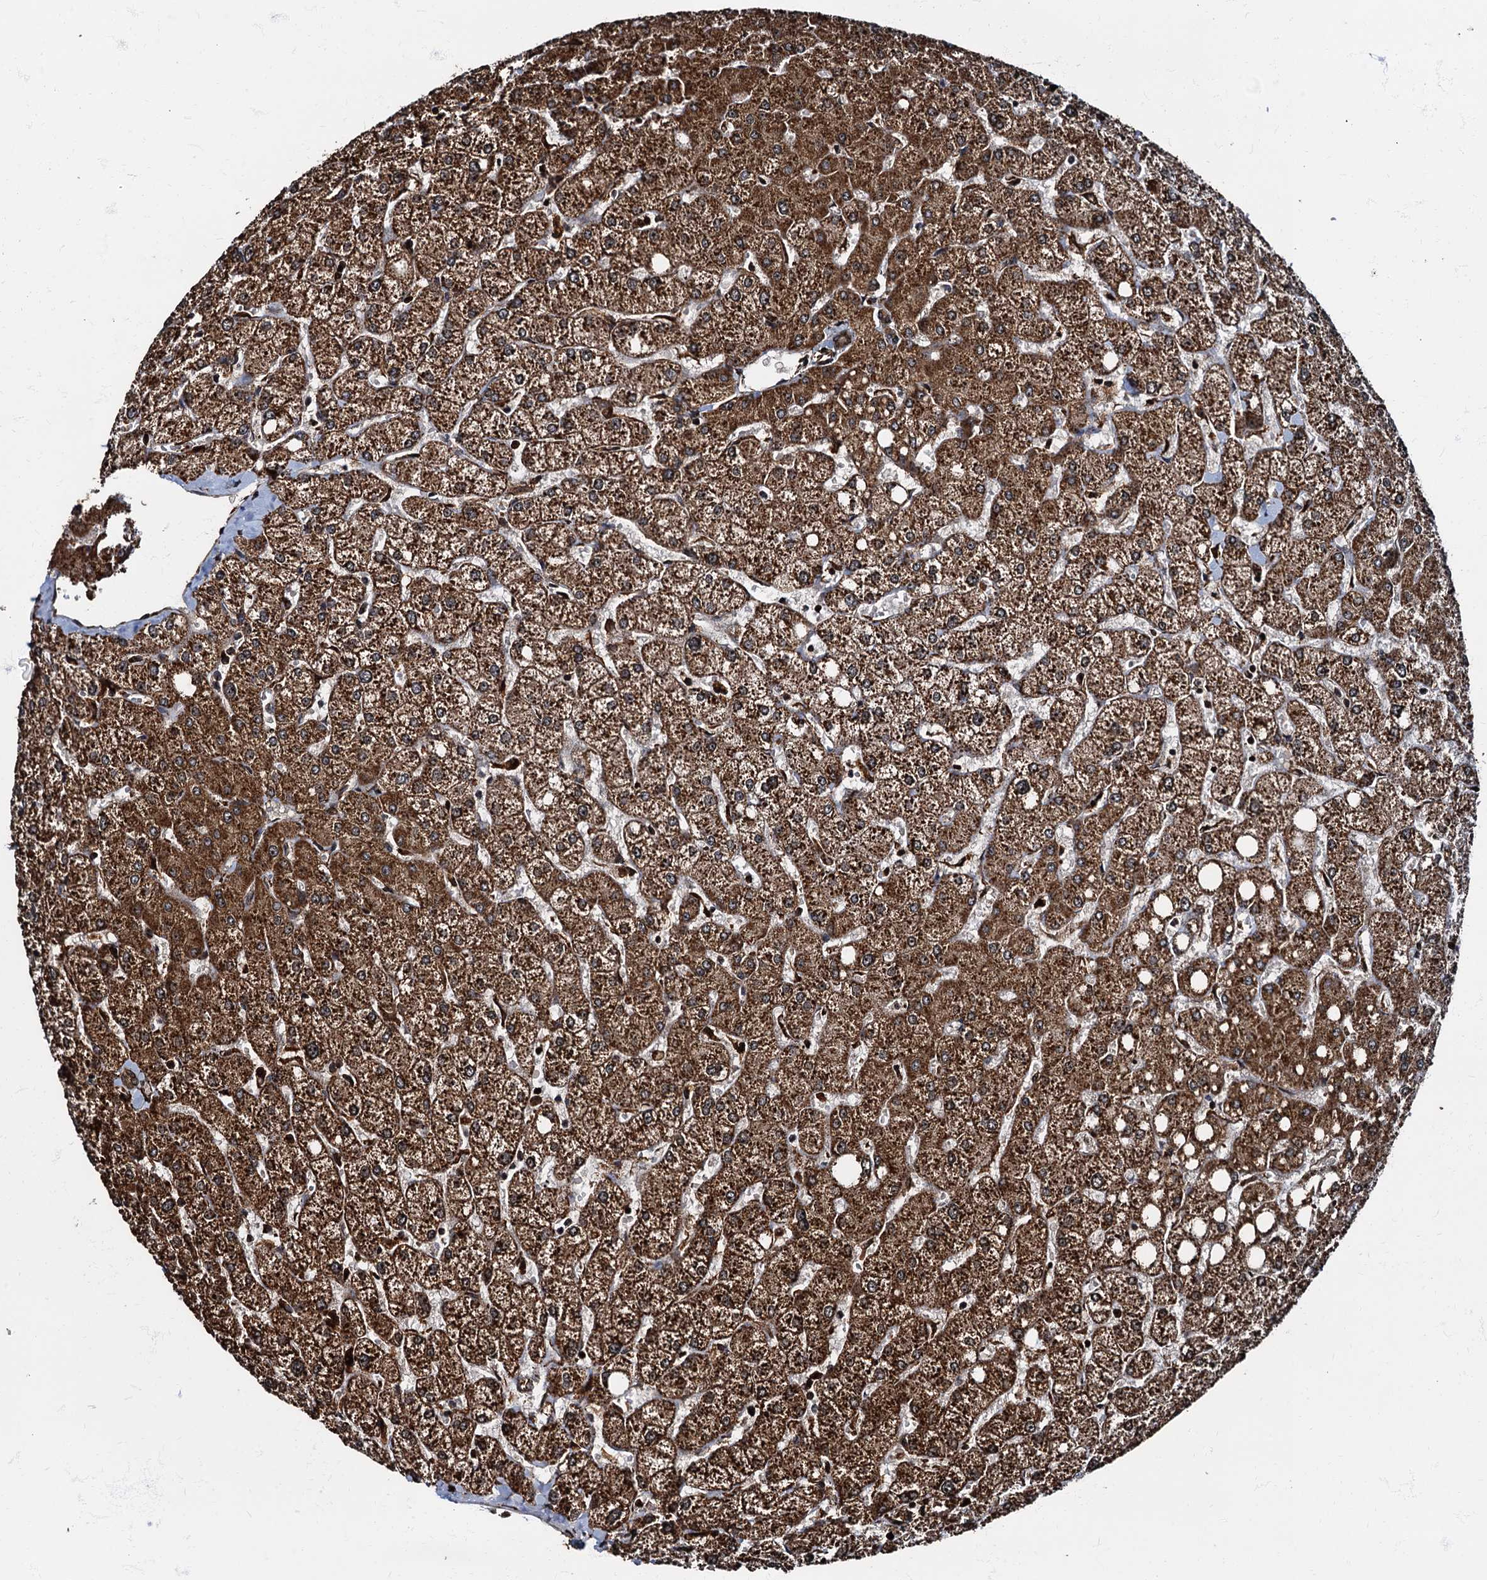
{"staining": {"intensity": "moderate", "quantity": ">75%", "location": "cytoplasmic/membranous,nuclear"}, "tissue": "liver", "cell_type": "Cholangiocytes", "image_type": "normal", "snomed": [{"axis": "morphology", "description": "Normal tissue, NOS"}, {"axis": "topography", "description": "Liver"}], "caption": "Immunohistochemical staining of benign human liver shows moderate cytoplasmic/membranous,nuclear protein positivity in about >75% of cholangiocytes.", "gene": "ATP2C1", "patient": {"sex": "female", "age": 54}}